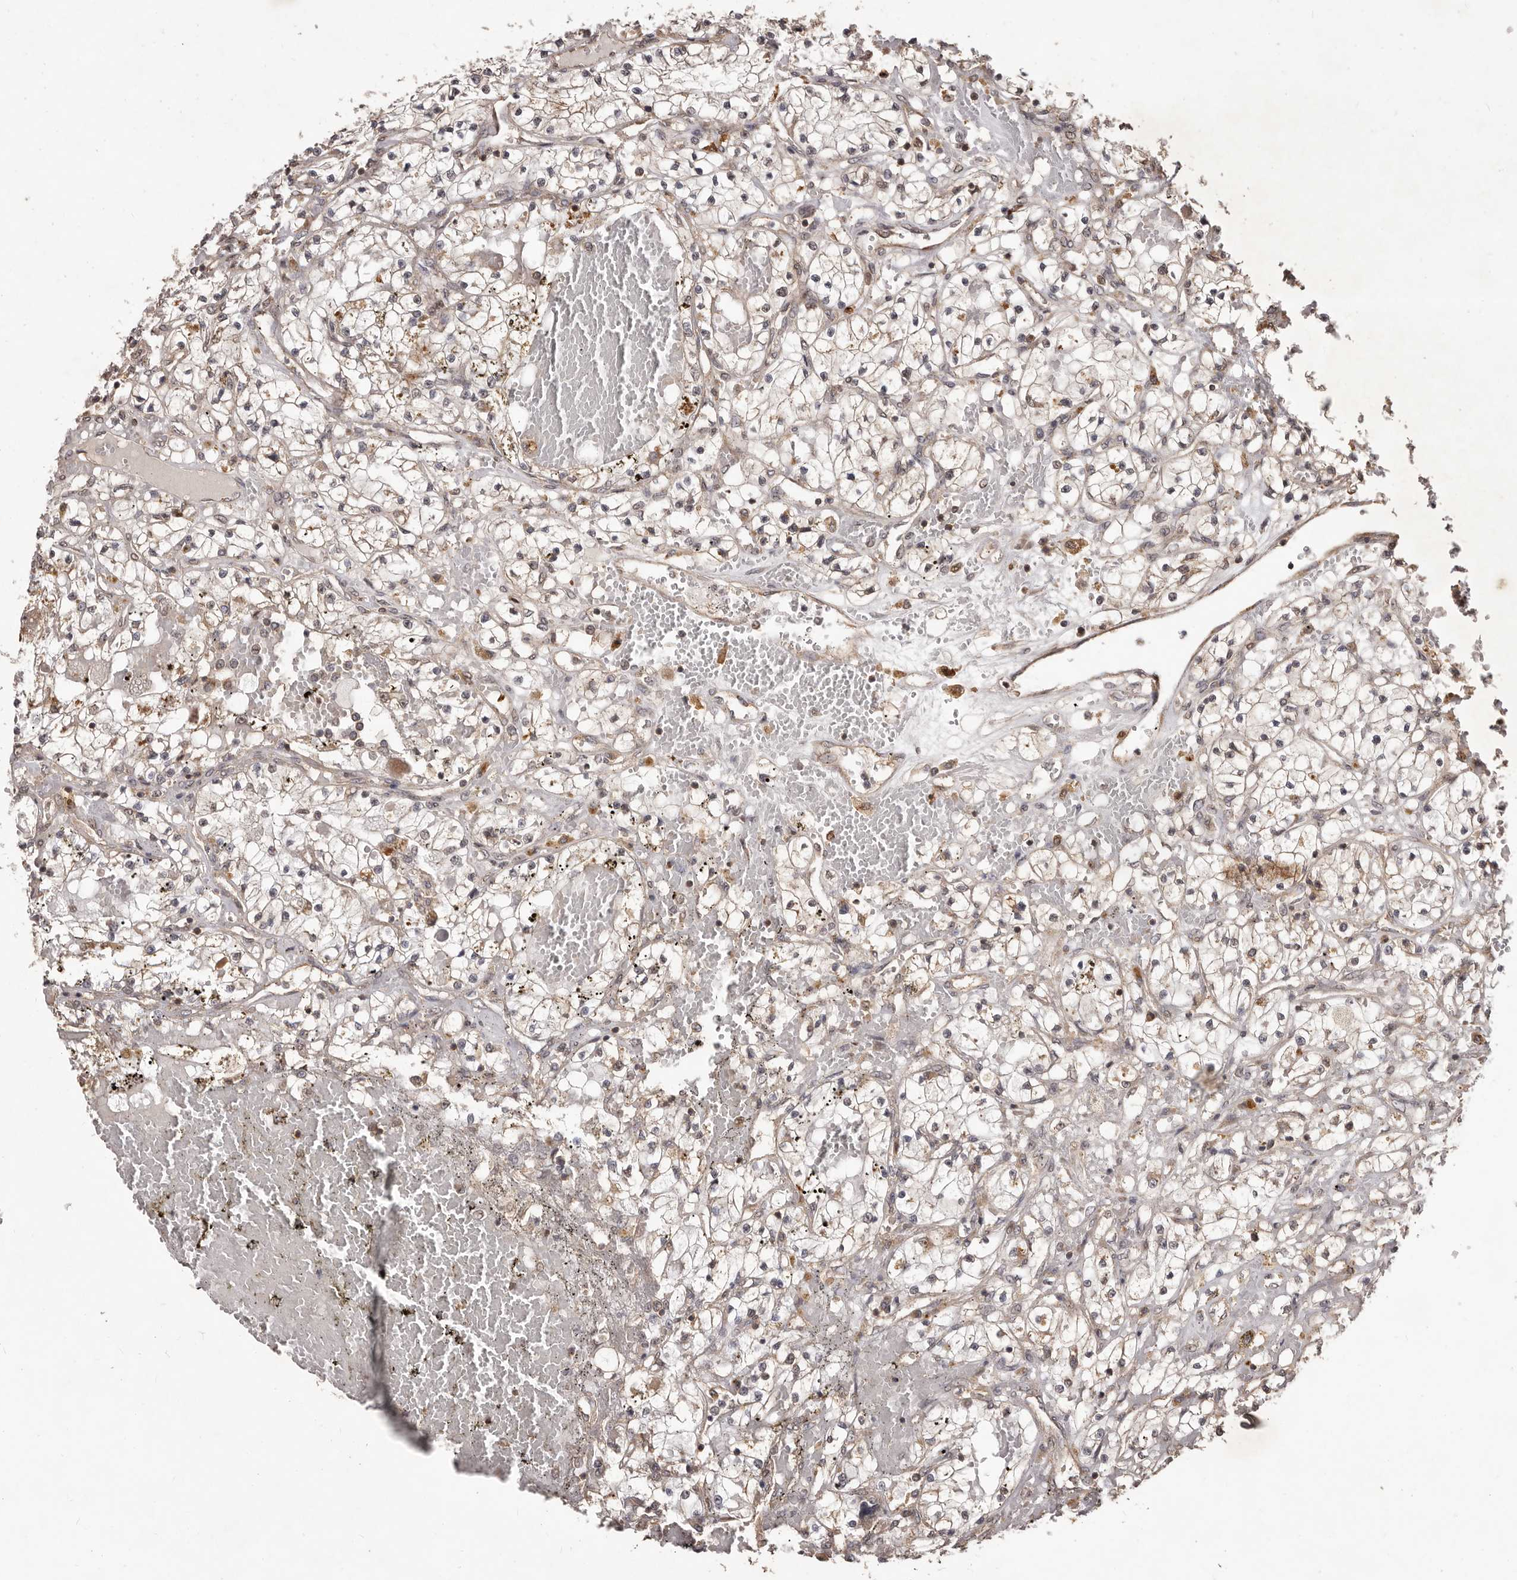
{"staining": {"intensity": "negative", "quantity": "none", "location": "none"}, "tissue": "renal cancer", "cell_type": "Tumor cells", "image_type": "cancer", "snomed": [{"axis": "morphology", "description": "Normal tissue, NOS"}, {"axis": "morphology", "description": "Adenocarcinoma, NOS"}, {"axis": "topography", "description": "Kidney"}], "caption": "Tumor cells are negative for protein expression in human renal adenocarcinoma. The staining is performed using DAB (3,3'-diaminobenzidine) brown chromogen with nuclei counter-stained in using hematoxylin.", "gene": "MTO1", "patient": {"sex": "male", "age": 68}}